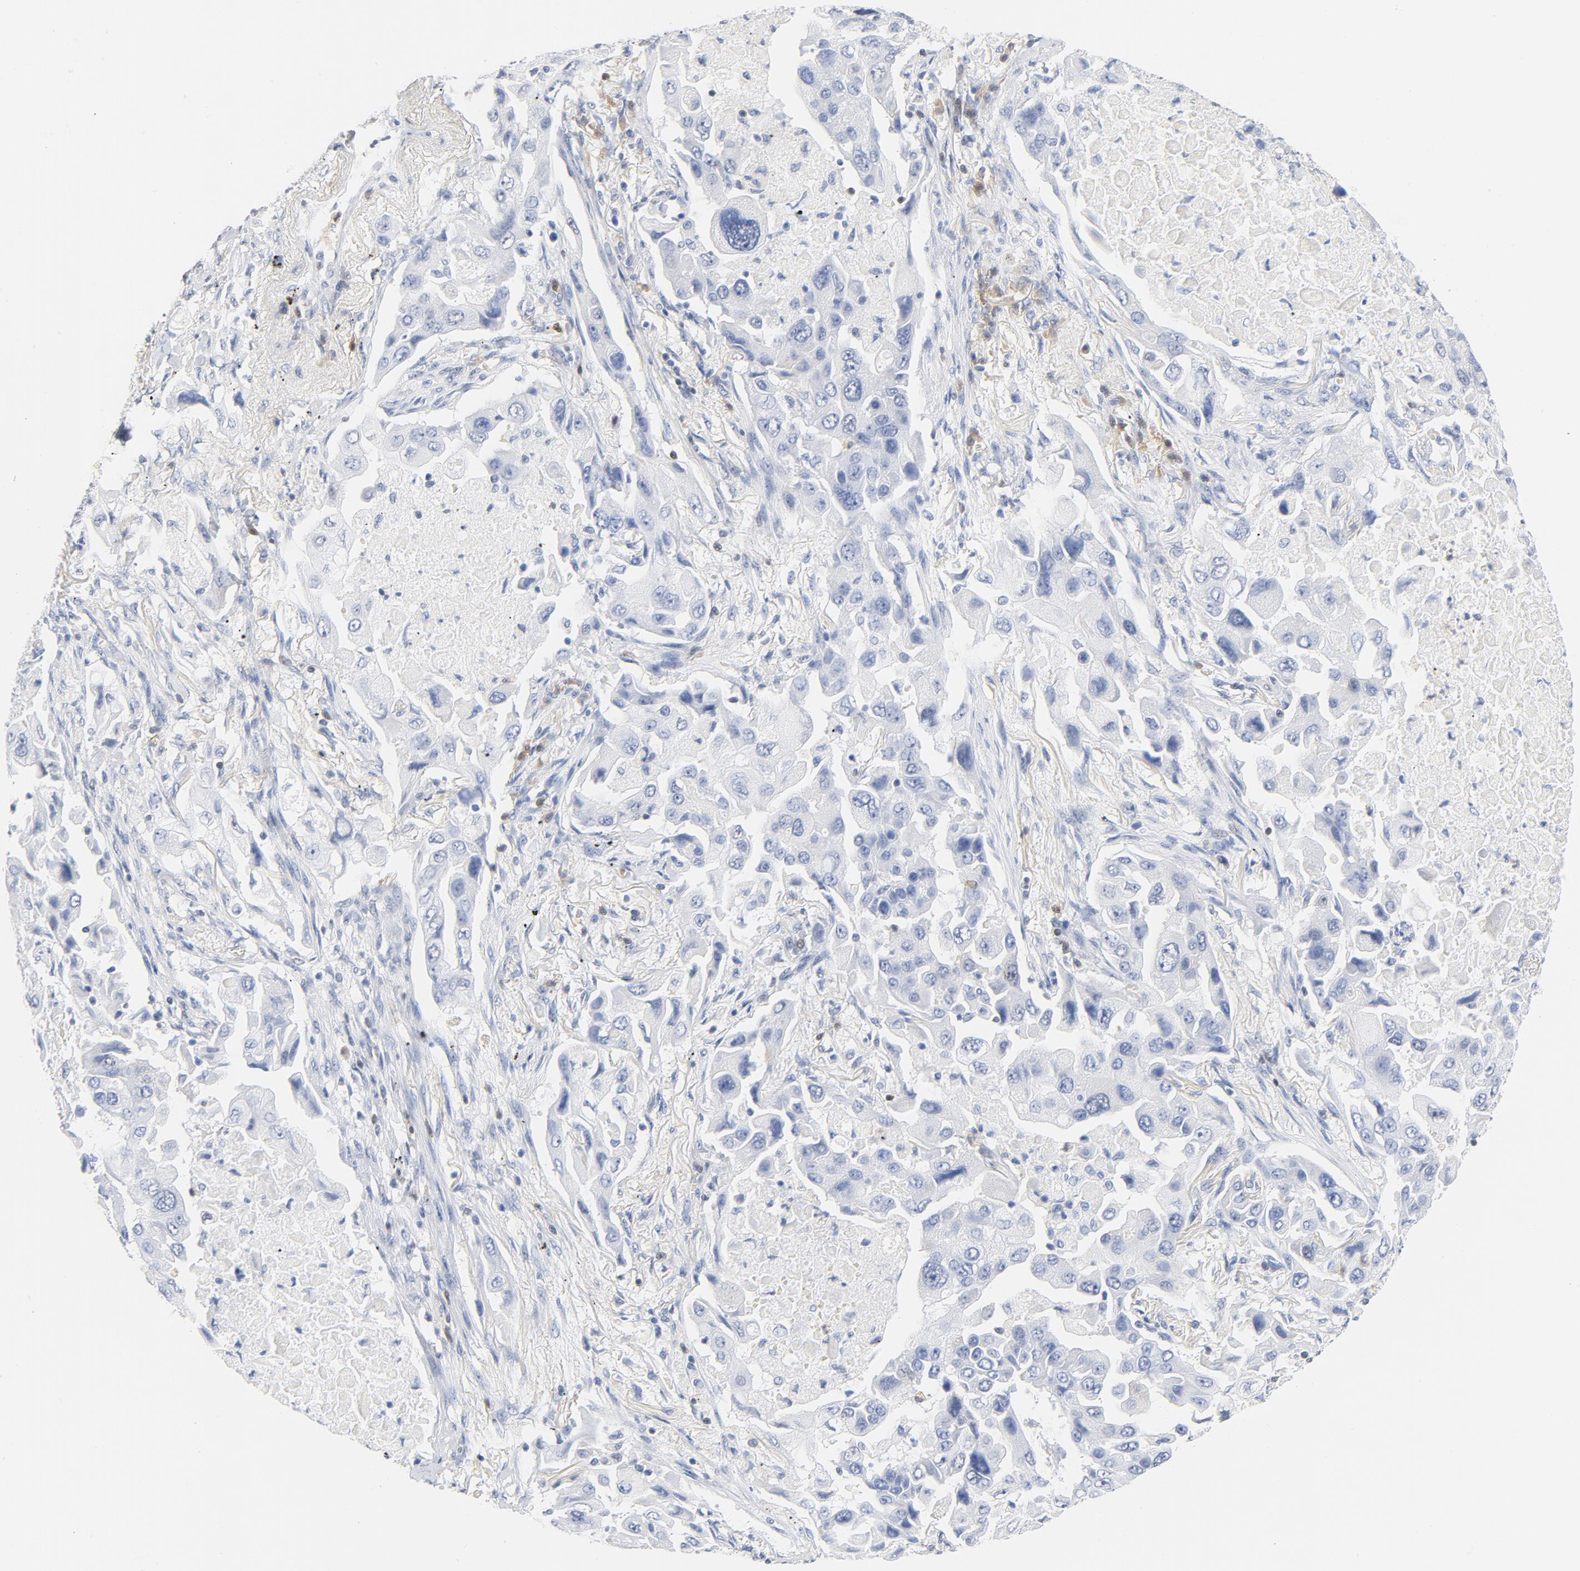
{"staining": {"intensity": "negative", "quantity": "none", "location": "none"}, "tissue": "lung cancer", "cell_type": "Tumor cells", "image_type": "cancer", "snomed": [{"axis": "morphology", "description": "Adenocarcinoma, NOS"}, {"axis": "topography", "description": "Lung"}], "caption": "Tumor cells are negative for protein expression in human lung cancer.", "gene": "CDKN1B", "patient": {"sex": "female", "age": 65}}